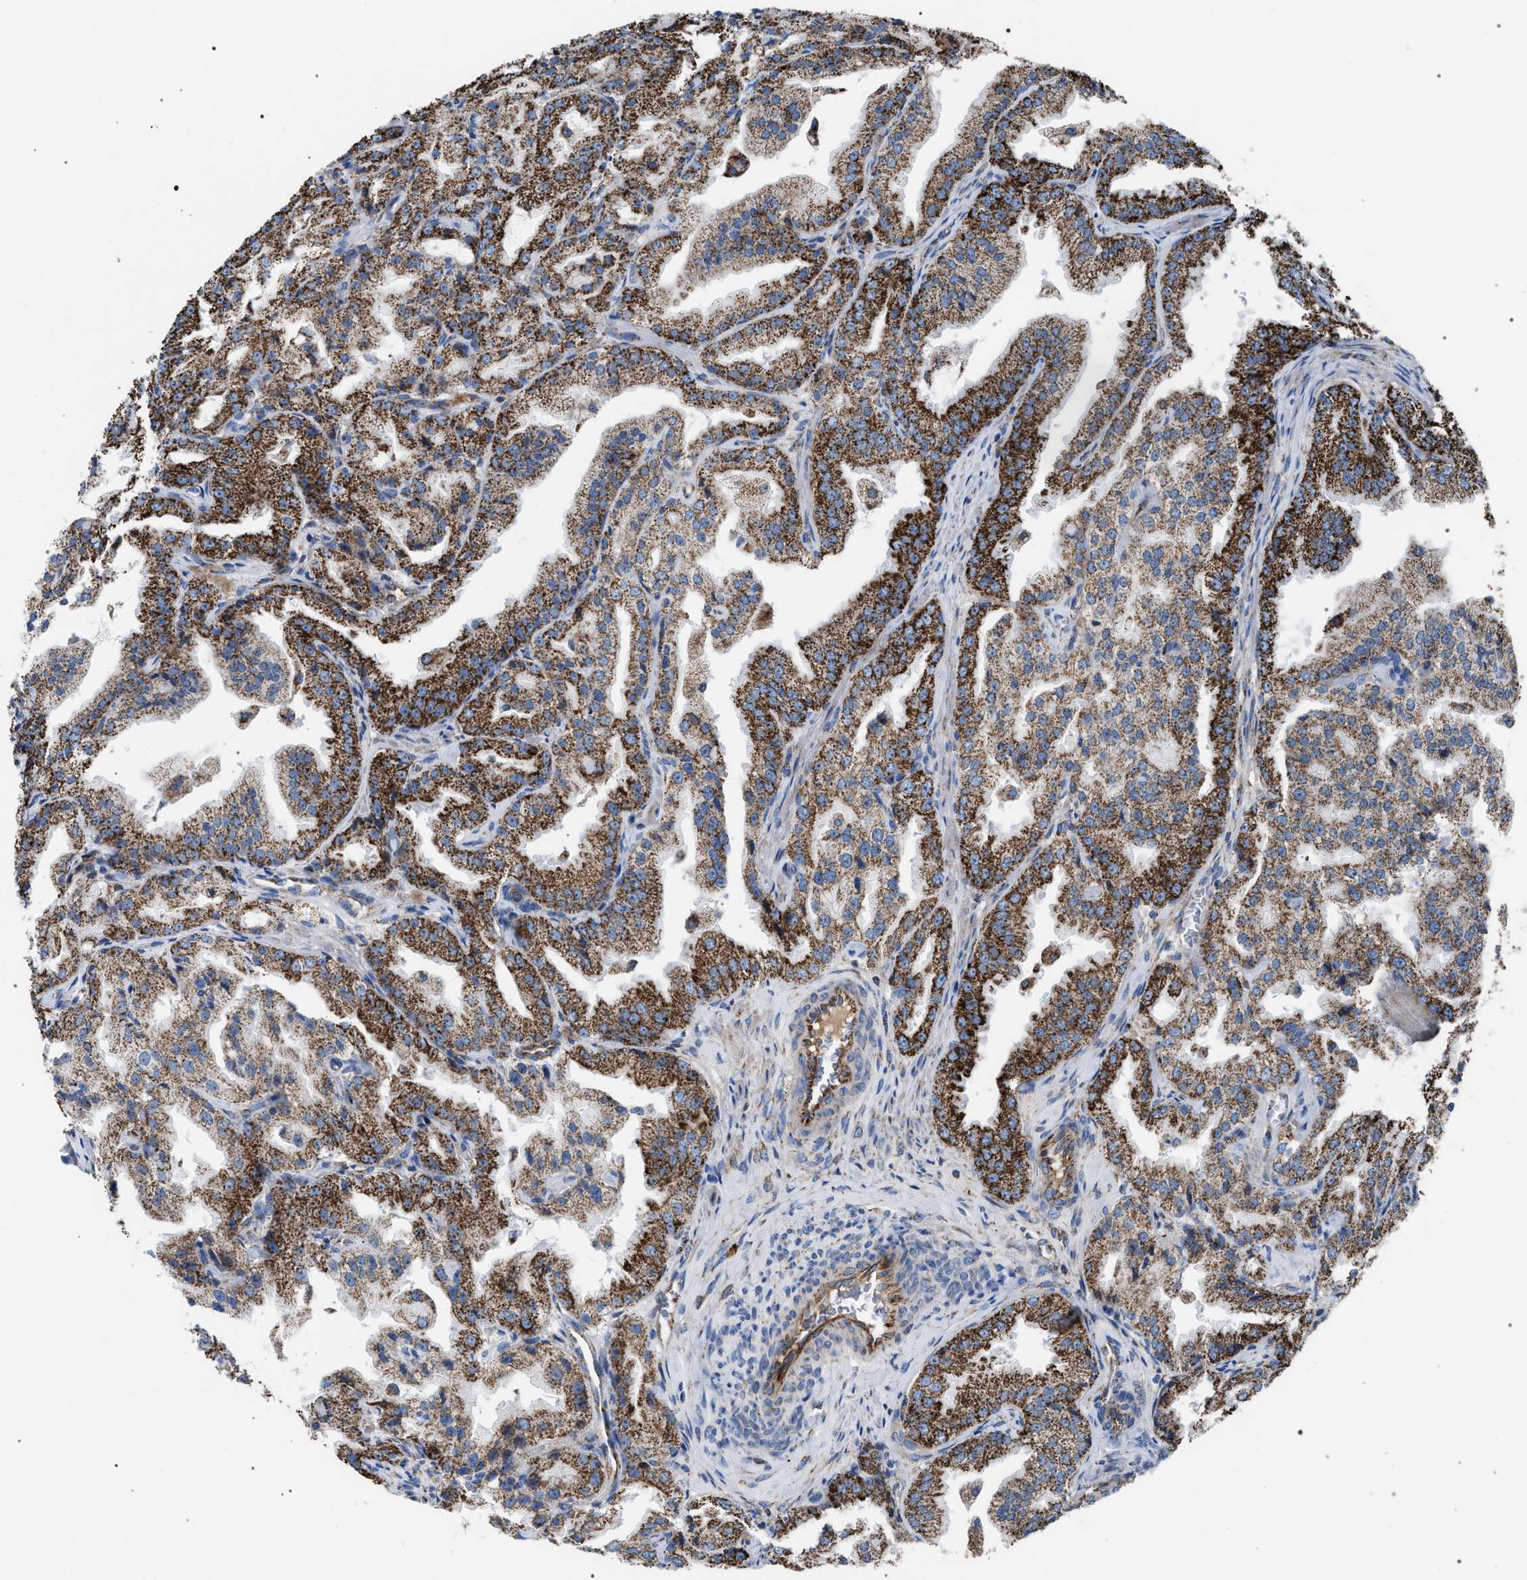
{"staining": {"intensity": "moderate", "quantity": ">75%", "location": "cytoplasmic/membranous"}, "tissue": "prostate cancer", "cell_type": "Tumor cells", "image_type": "cancer", "snomed": [{"axis": "morphology", "description": "Adenocarcinoma, High grade"}, {"axis": "topography", "description": "Prostate"}], "caption": "An image of human prostate cancer stained for a protein exhibits moderate cytoplasmic/membranous brown staining in tumor cells.", "gene": "VPS13A", "patient": {"sex": "male", "age": 61}}